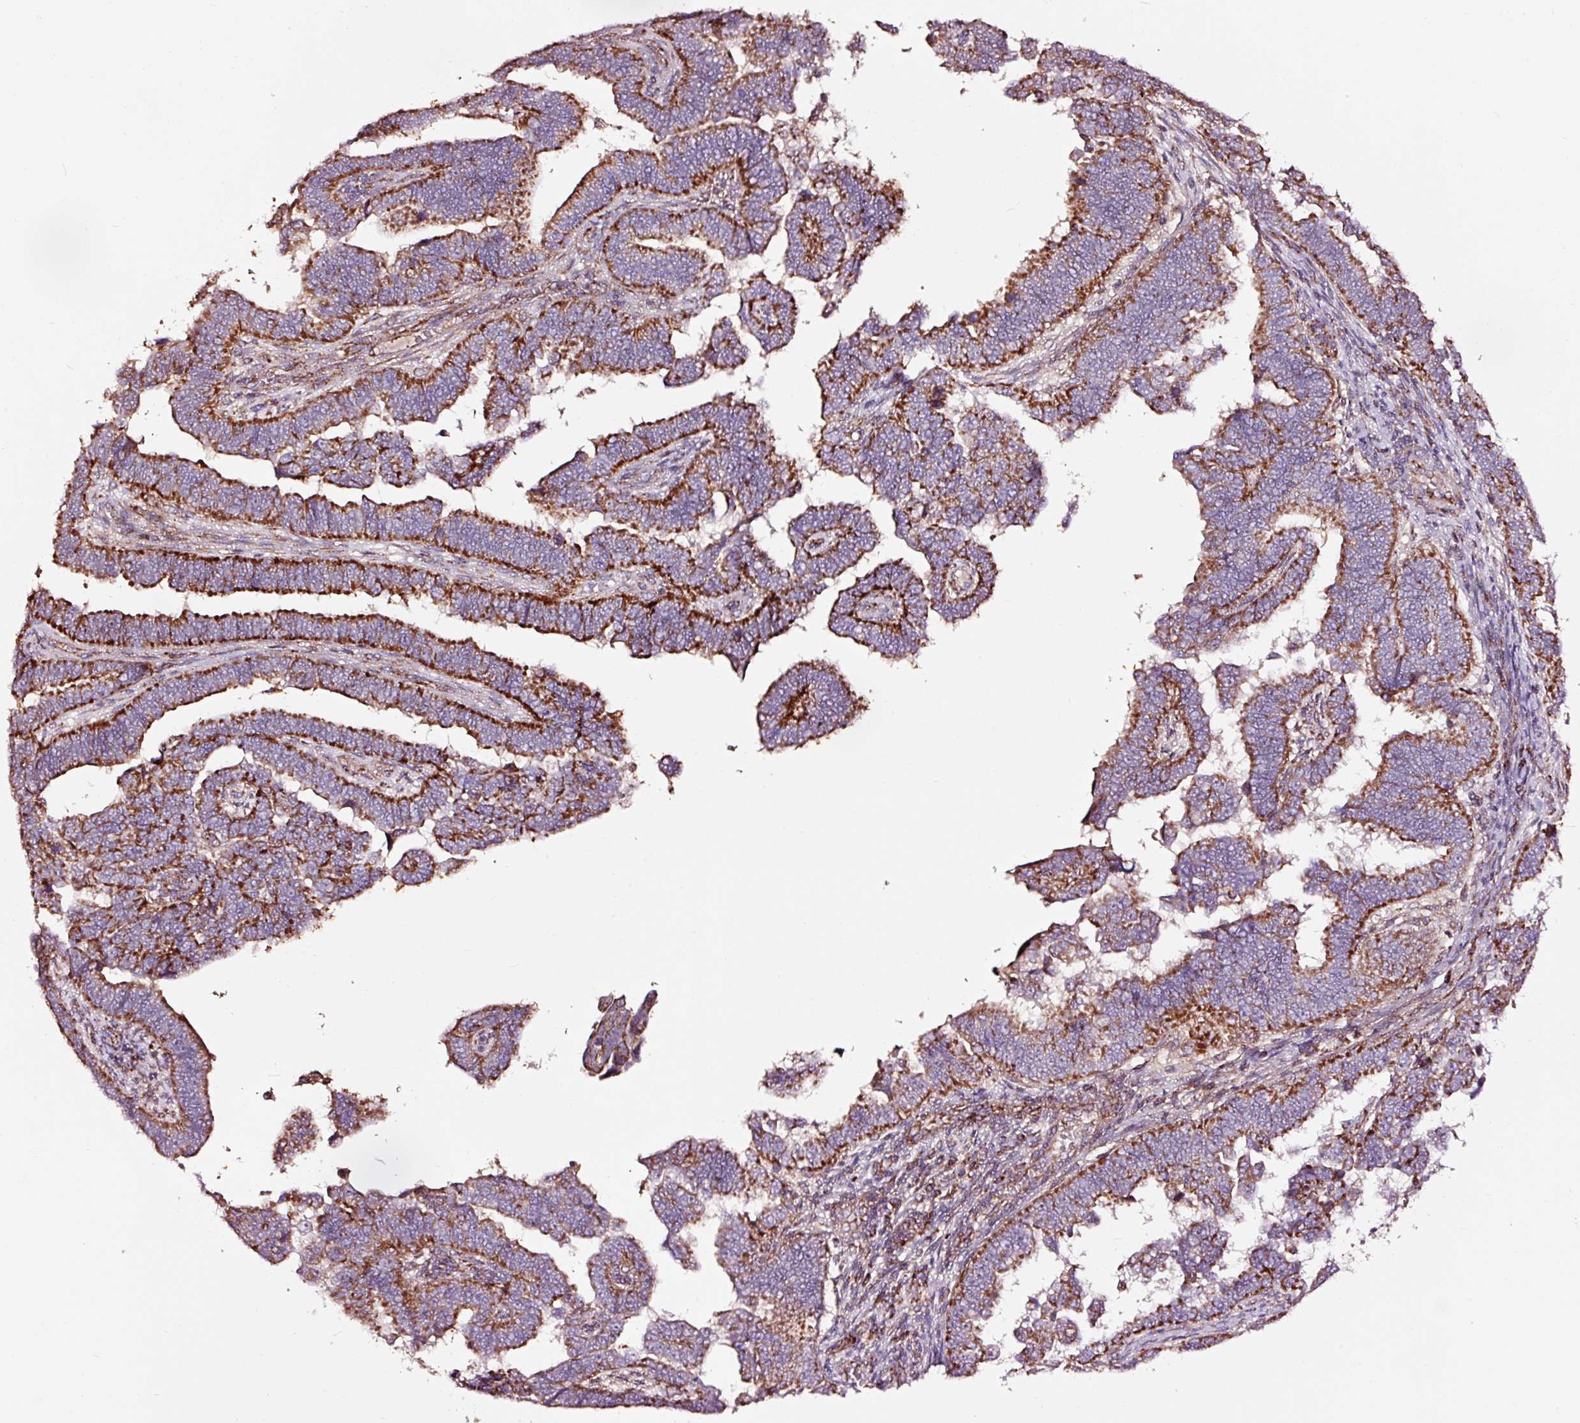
{"staining": {"intensity": "strong", "quantity": ">75%", "location": "cytoplasmic/membranous"}, "tissue": "endometrial cancer", "cell_type": "Tumor cells", "image_type": "cancer", "snomed": [{"axis": "morphology", "description": "Adenocarcinoma, NOS"}, {"axis": "topography", "description": "Endometrium"}], "caption": "A brown stain shows strong cytoplasmic/membranous positivity of a protein in endometrial adenocarcinoma tumor cells. The staining is performed using DAB (3,3'-diaminobenzidine) brown chromogen to label protein expression. The nuclei are counter-stained blue using hematoxylin.", "gene": "TPM1", "patient": {"sex": "female", "age": 75}}